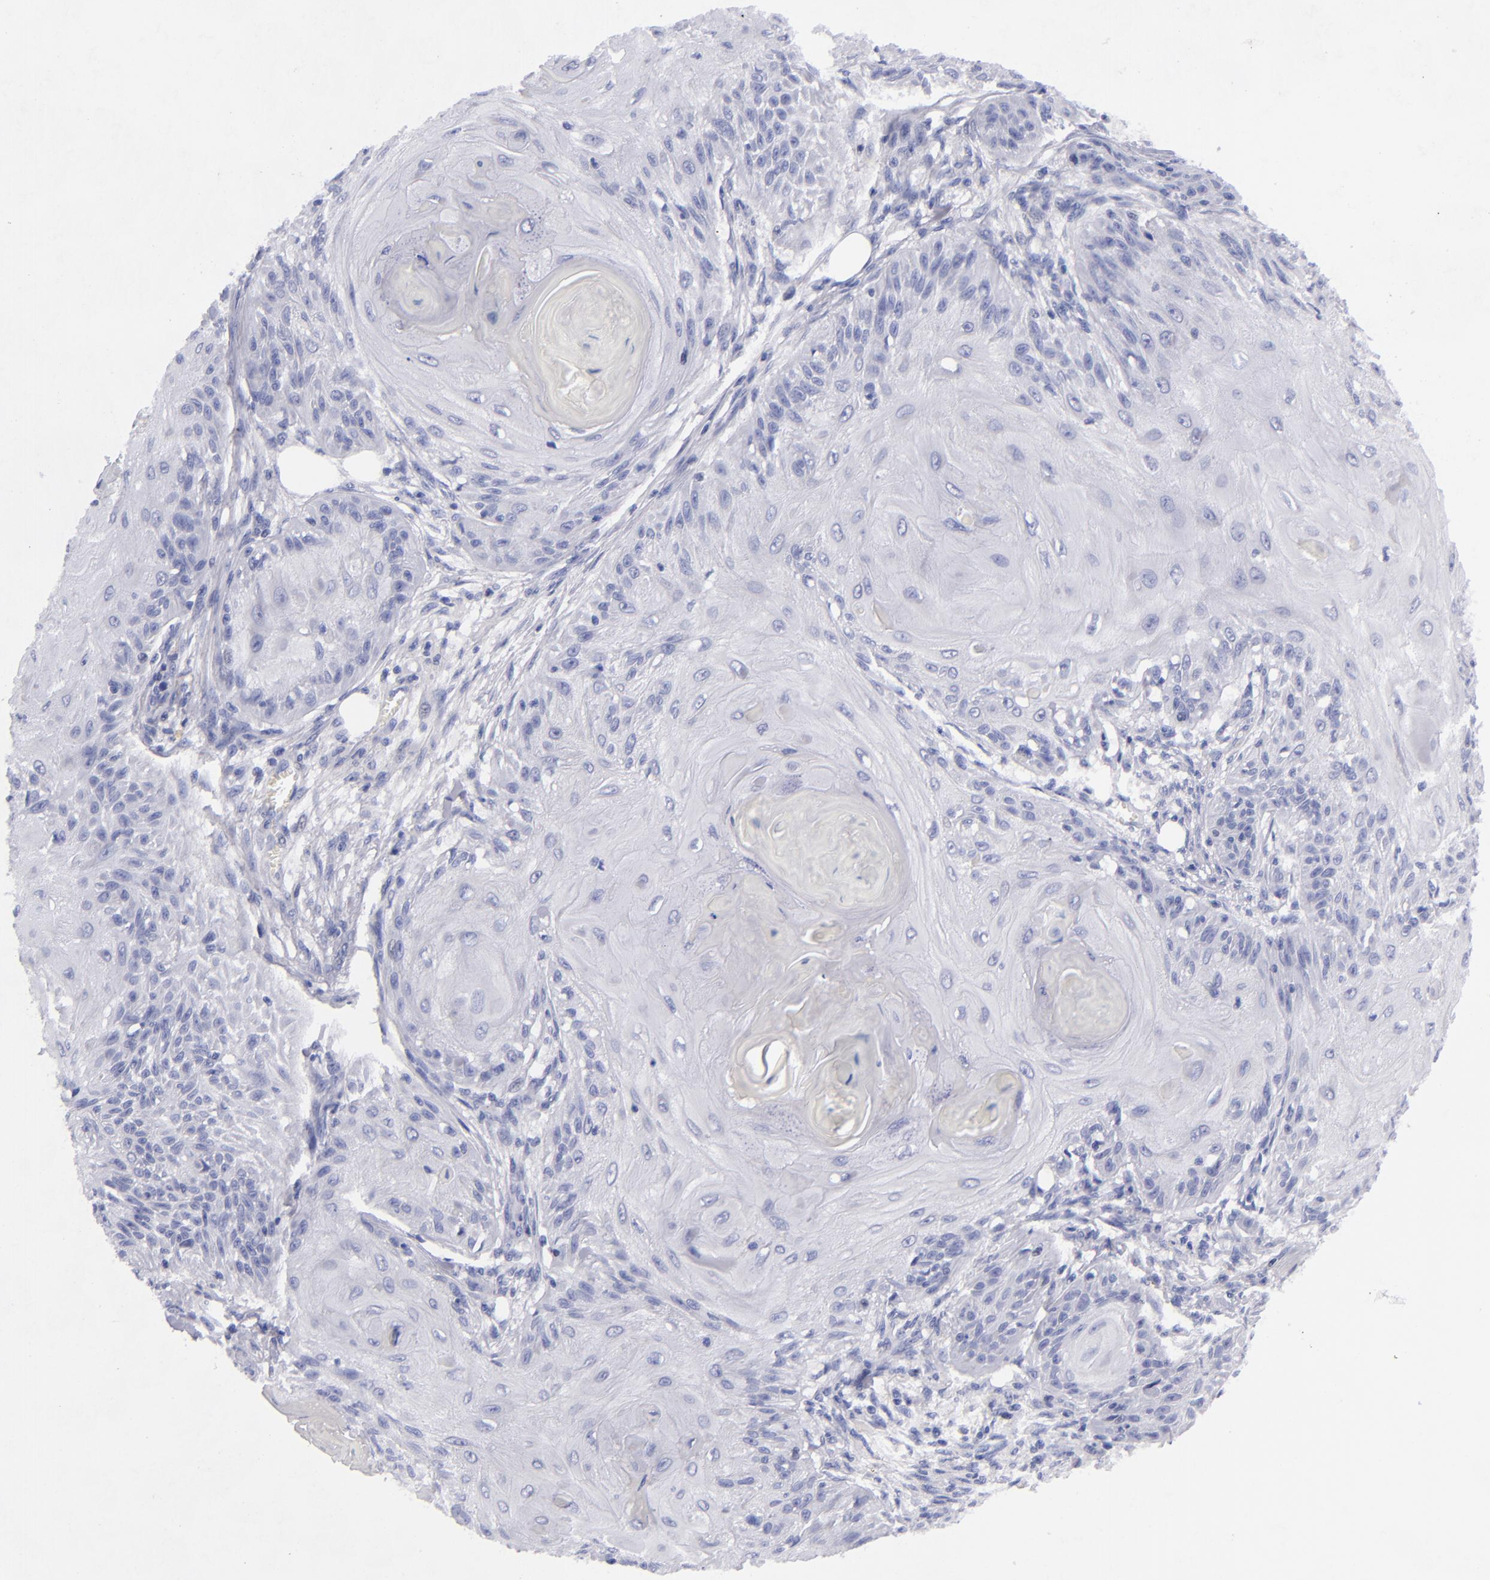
{"staining": {"intensity": "negative", "quantity": "none", "location": "none"}, "tissue": "skin cancer", "cell_type": "Tumor cells", "image_type": "cancer", "snomed": [{"axis": "morphology", "description": "Squamous cell carcinoma, NOS"}, {"axis": "topography", "description": "Skin"}], "caption": "IHC photomicrograph of neoplastic tissue: skin cancer stained with DAB demonstrates no significant protein staining in tumor cells. (DAB immunohistochemistry (IHC), high magnification).", "gene": "MCM7", "patient": {"sex": "female", "age": 88}}